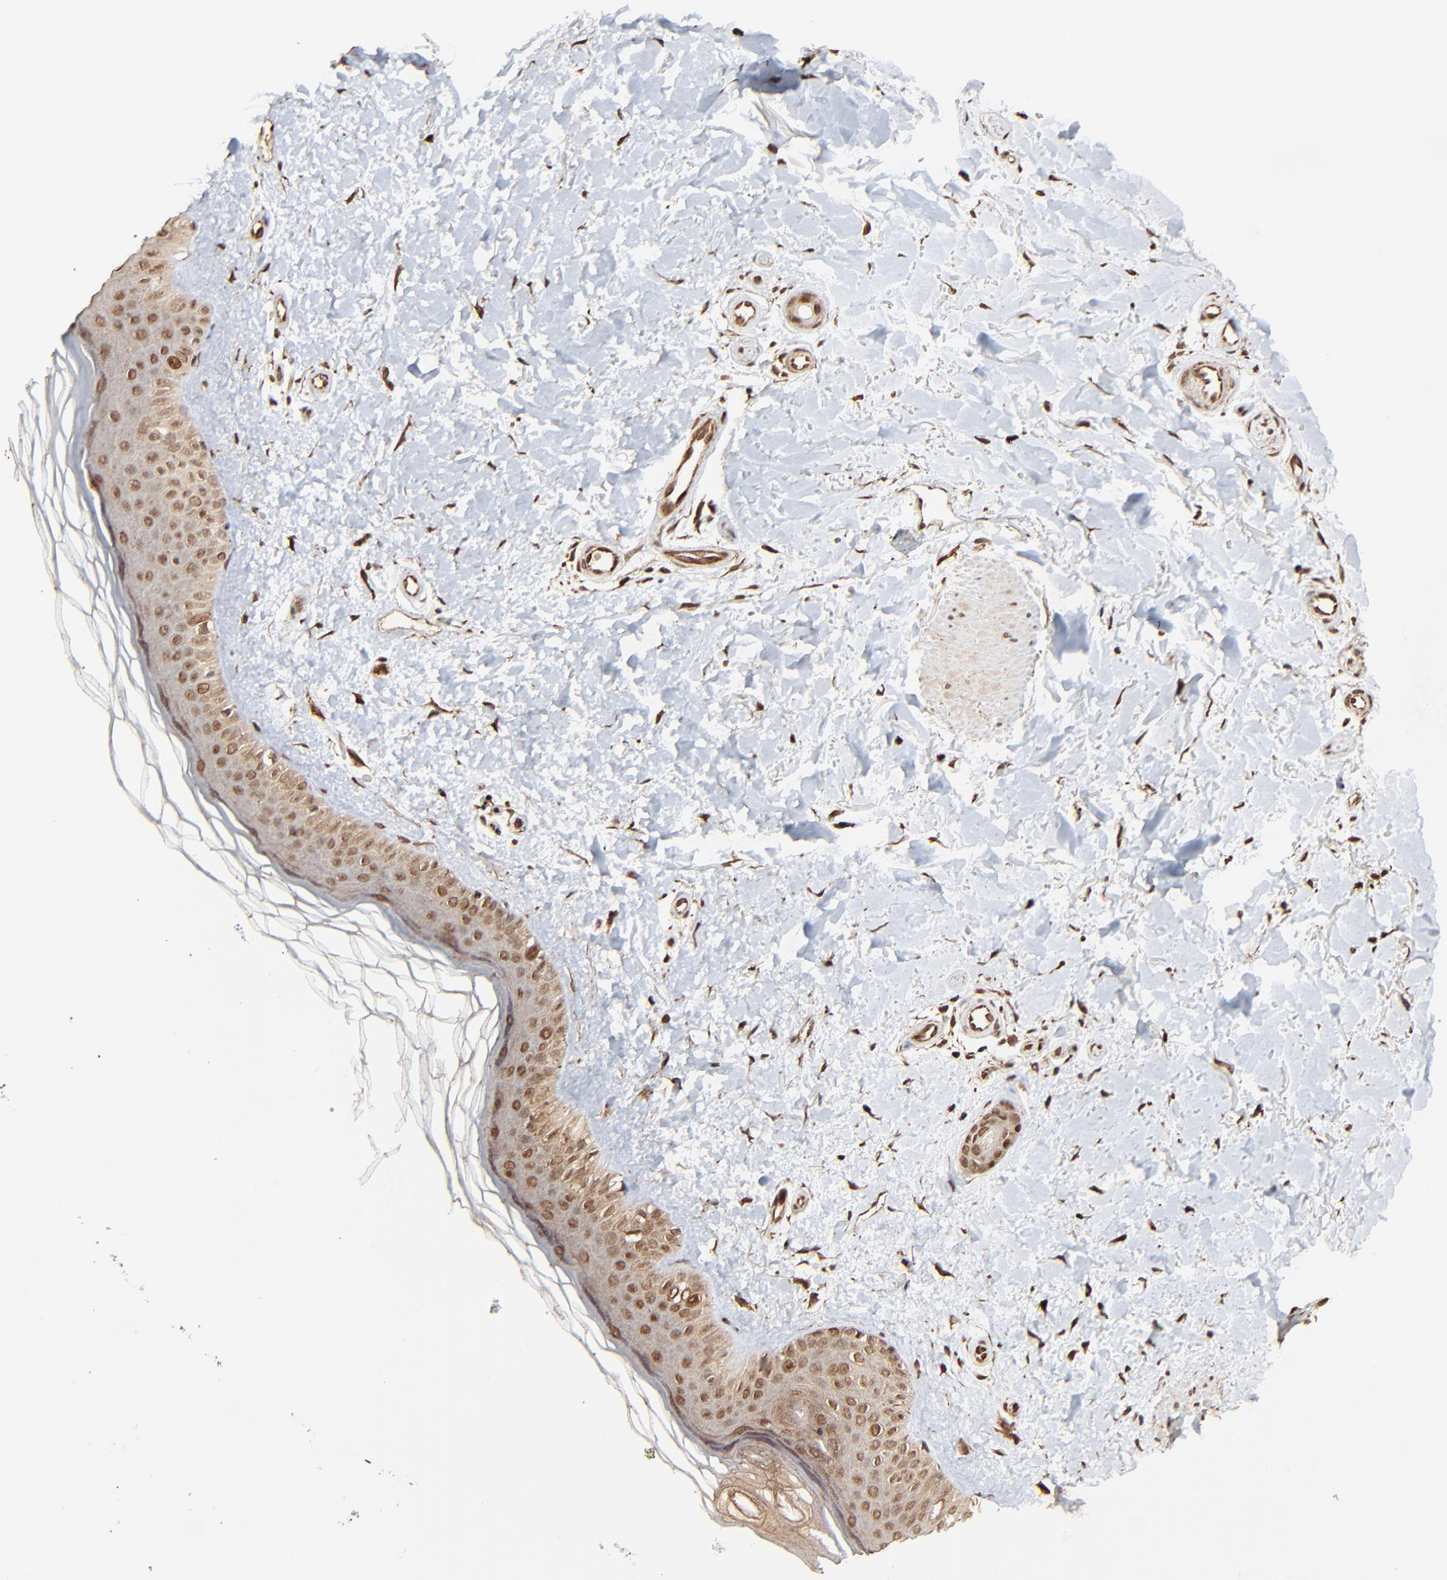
{"staining": {"intensity": "strong", "quantity": "25%-75%", "location": "cytoplasmic/membranous"}, "tissue": "skin", "cell_type": "Fibroblasts", "image_type": "normal", "snomed": [{"axis": "morphology", "description": "Normal tissue, NOS"}, {"axis": "topography", "description": "Skin"}], "caption": "IHC micrograph of normal human skin stained for a protein (brown), which displays high levels of strong cytoplasmic/membranous staining in approximately 25%-75% of fibroblasts.", "gene": "FAM227A", "patient": {"sex": "female", "age": 19}}